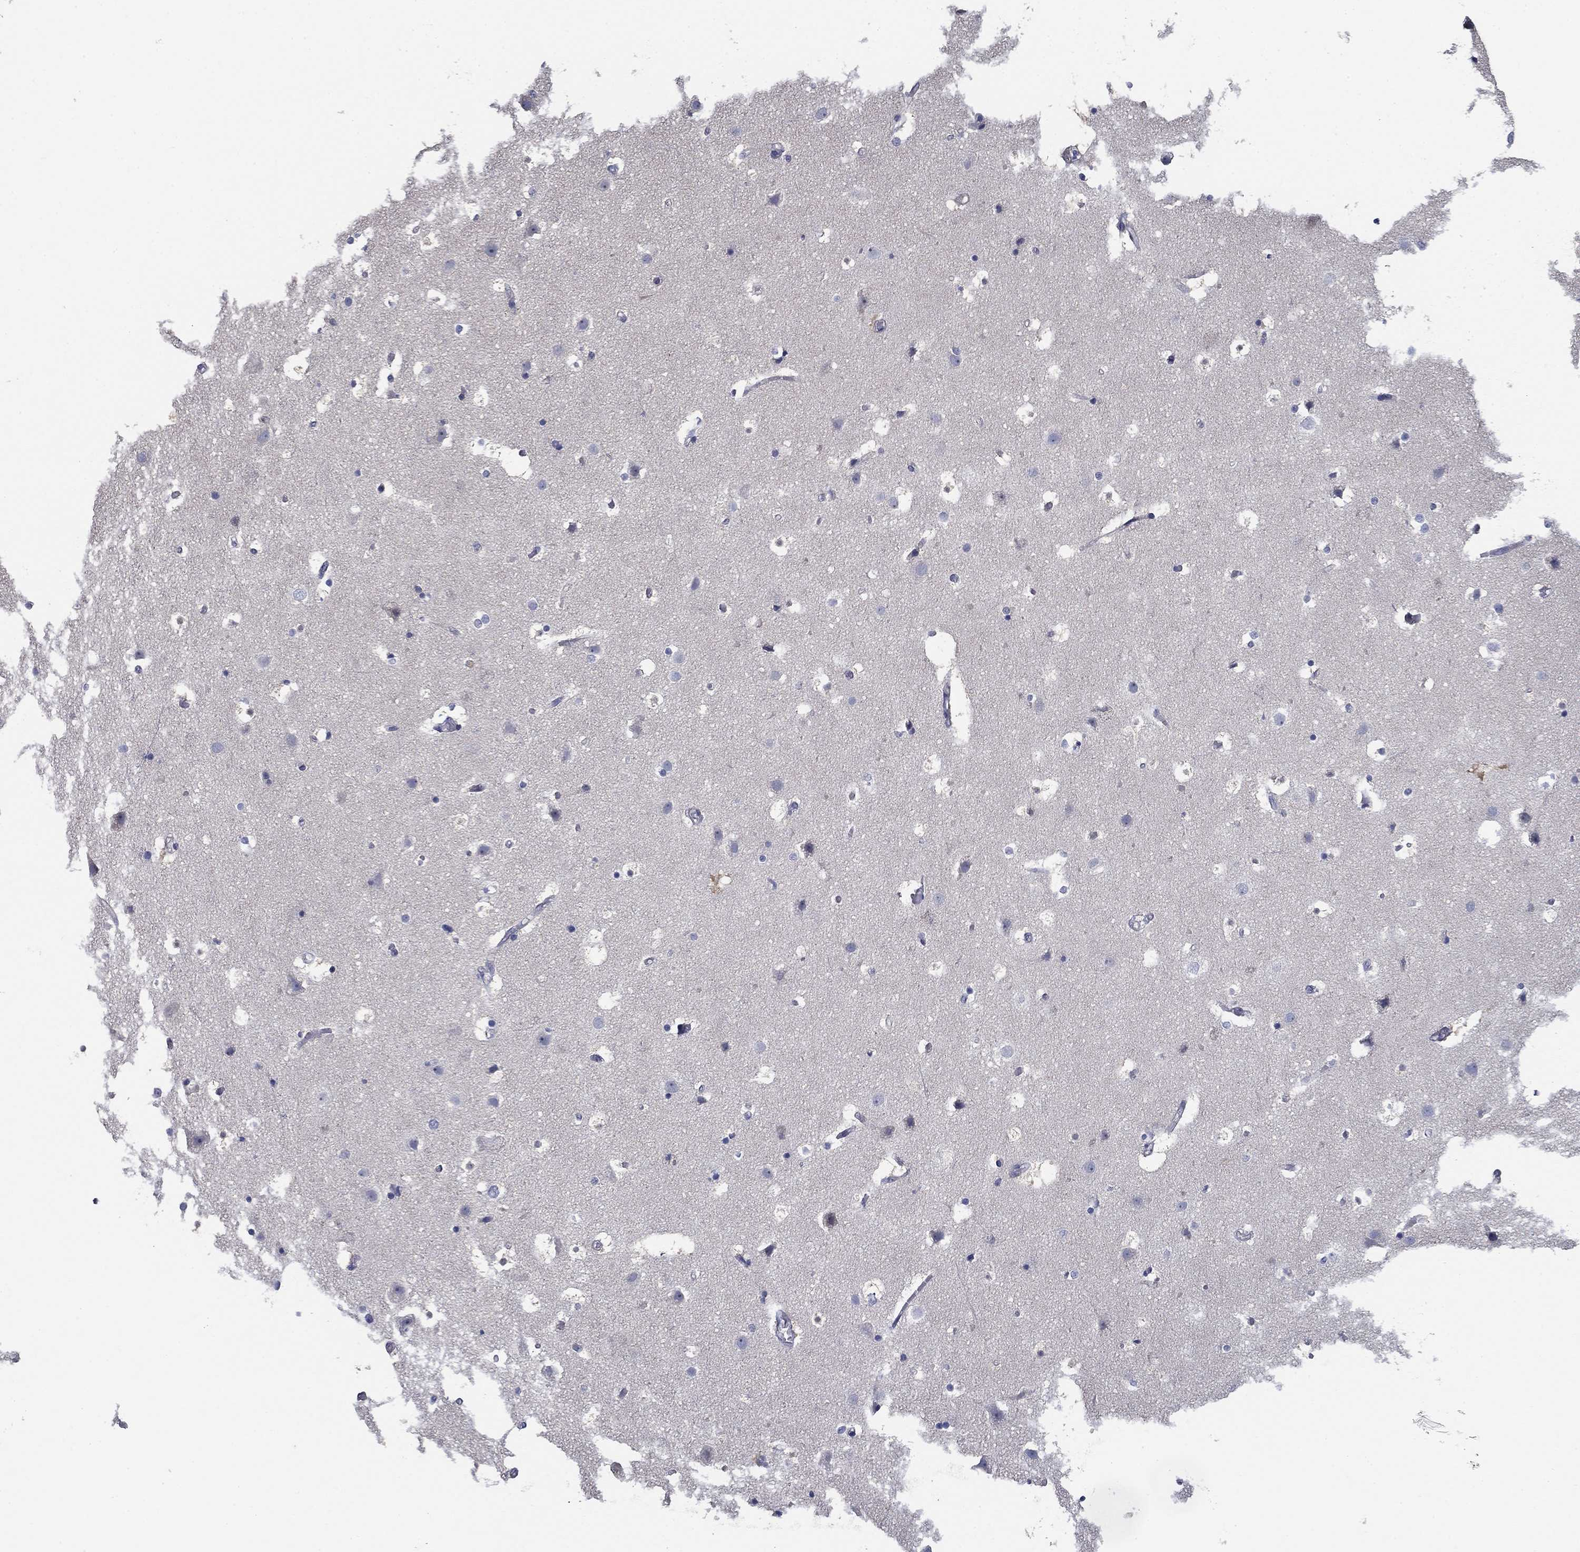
{"staining": {"intensity": "negative", "quantity": "none", "location": "none"}, "tissue": "cerebral cortex", "cell_type": "Endothelial cells", "image_type": "normal", "snomed": [{"axis": "morphology", "description": "Normal tissue, NOS"}, {"axis": "topography", "description": "Cerebral cortex"}], "caption": "Immunohistochemistry (IHC) photomicrograph of normal cerebral cortex: cerebral cortex stained with DAB (3,3'-diaminobenzidine) shows no significant protein expression in endothelial cells.", "gene": "GRK7", "patient": {"sex": "female", "age": 52}}